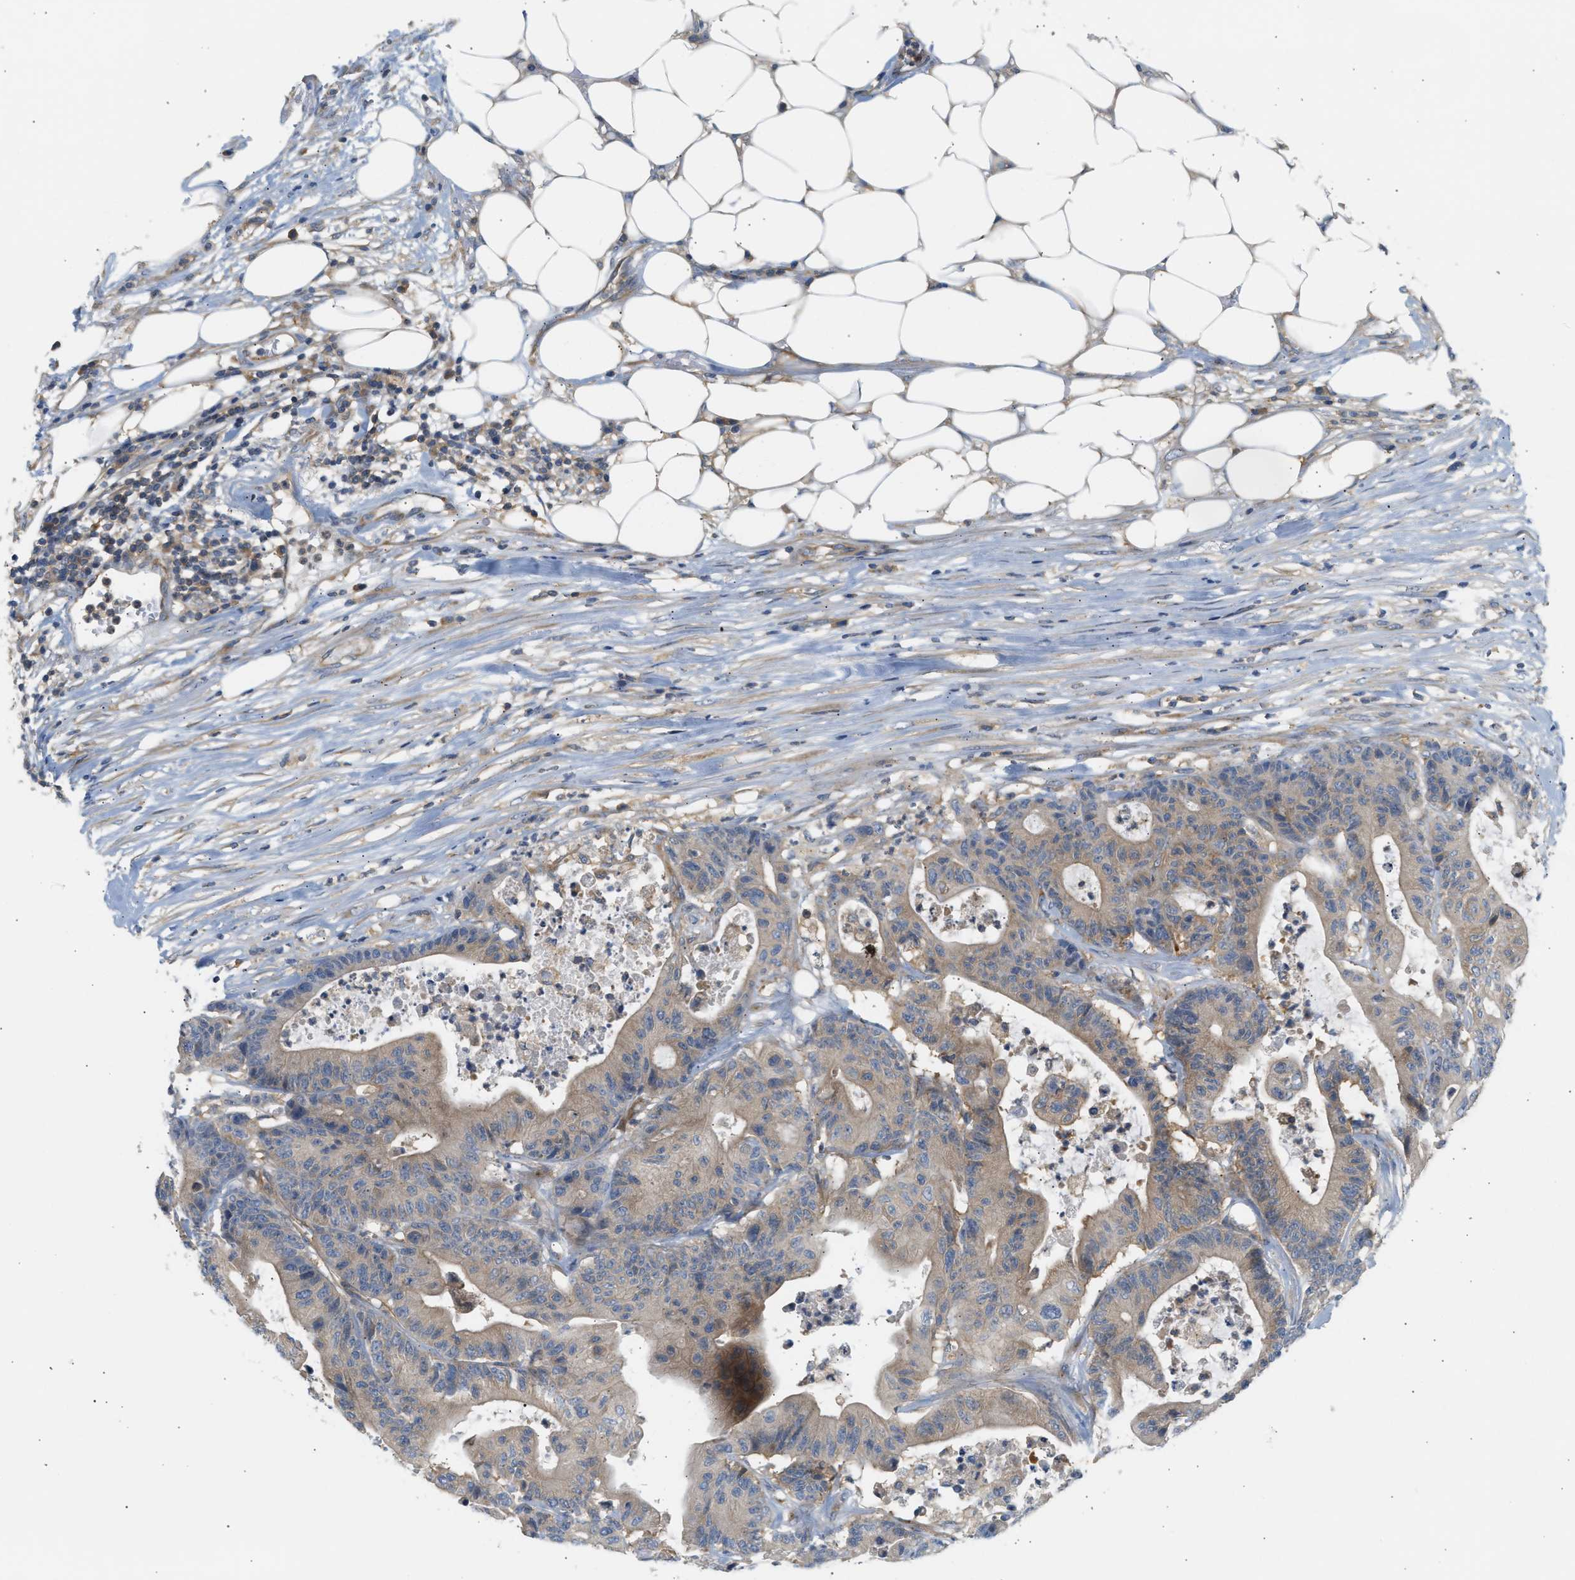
{"staining": {"intensity": "weak", "quantity": ">75%", "location": "cytoplasmic/membranous"}, "tissue": "colorectal cancer", "cell_type": "Tumor cells", "image_type": "cancer", "snomed": [{"axis": "morphology", "description": "Adenocarcinoma, NOS"}, {"axis": "topography", "description": "Colon"}], "caption": "Immunohistochemistry photomicrograph of neoplastic tissue: human adenocarcinoma (colorectal) stained using IHC shows low levels of weak protein expression localized specifically in the cytoplasmic/membranous of tumor cells, appearing as a cytoplasmic/membranous brown color.", "gene": "PAFAH1B1", "patient": {"sex": "female", "age": 84}}